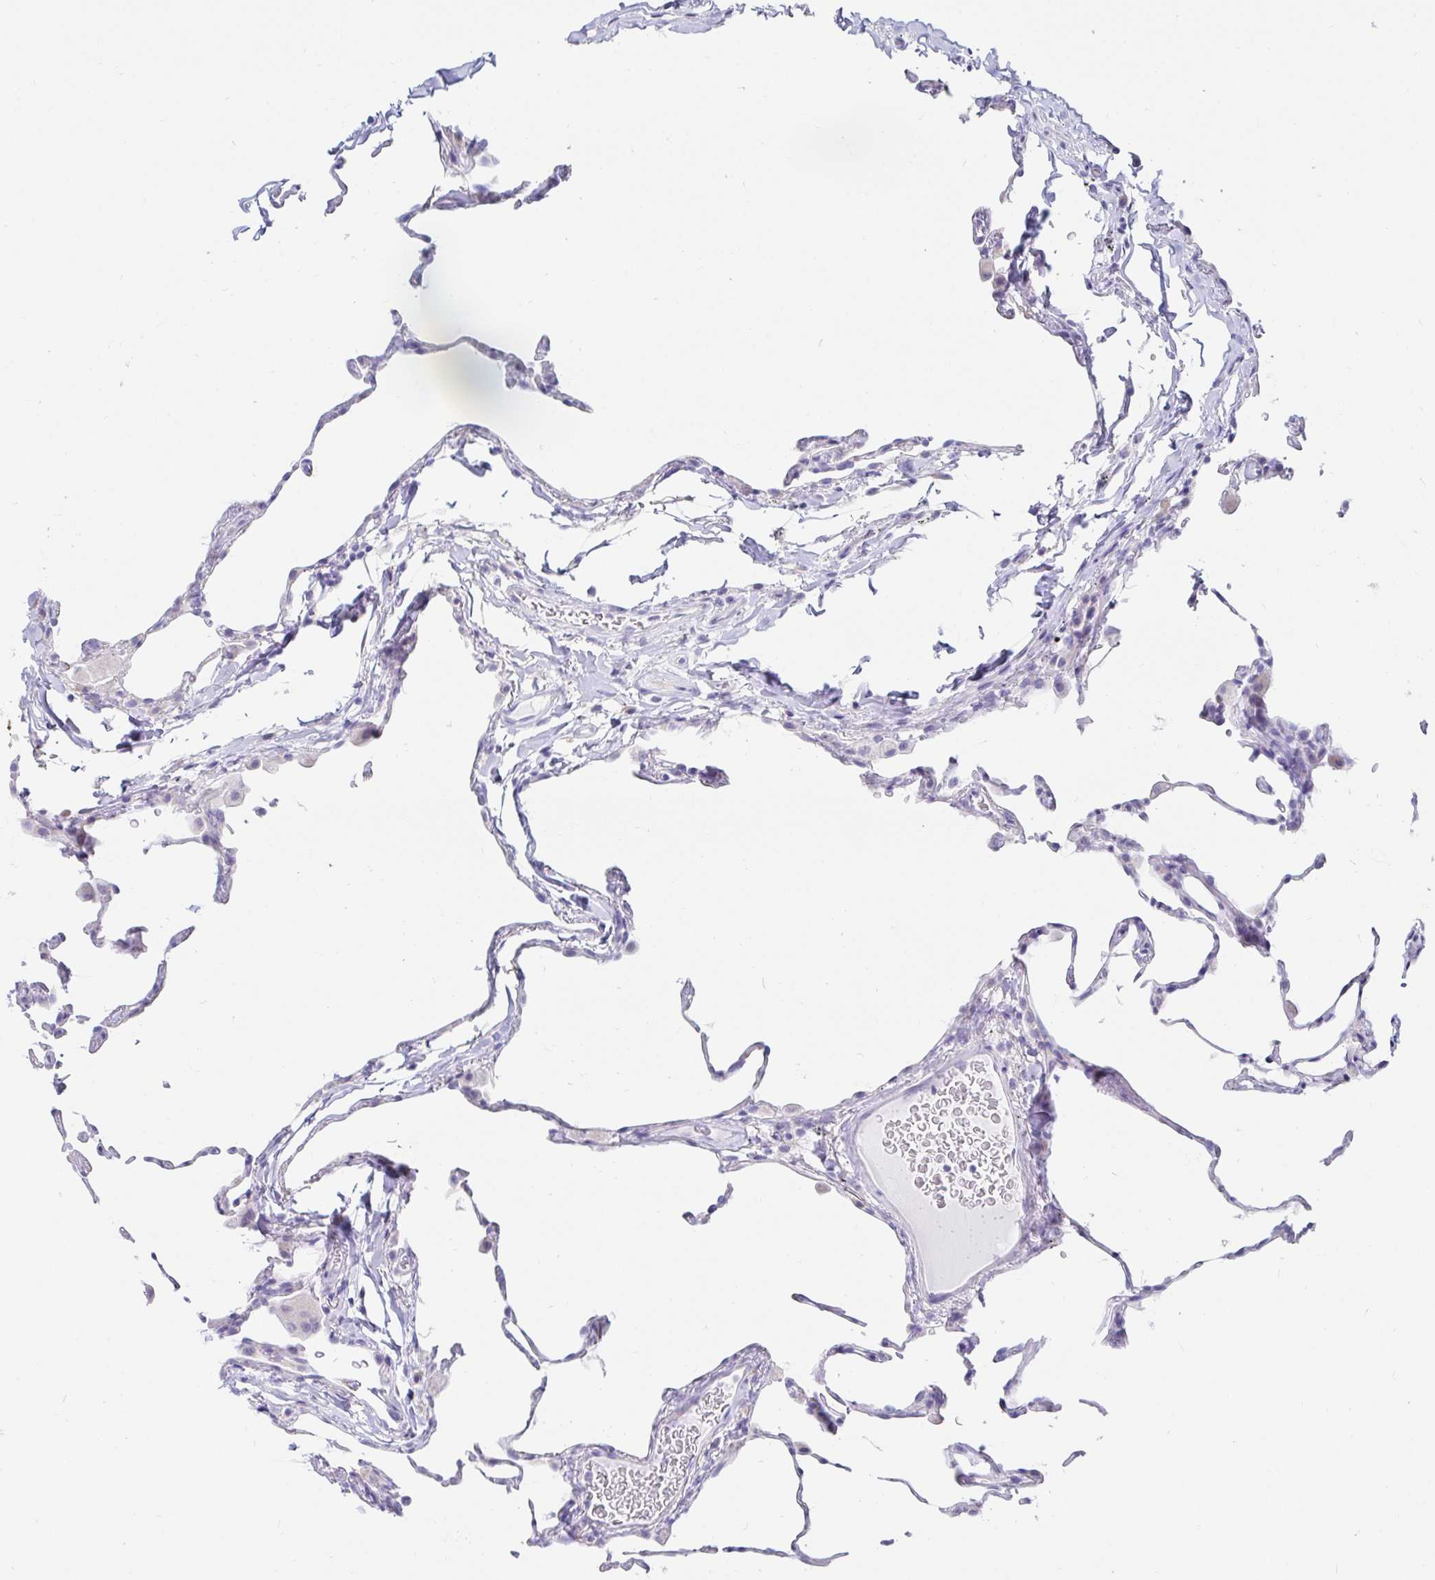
{"staining": {"intensity": "negative", "quantity": "none", "location": "none"}, "tissue": "lung", "cell_type": "Alveolar cells", "image_type": "normal", "snomed": [{"axis": "morphology", "description": "Normal tissue, NOS"}, {"axis": "topography", "description": "Lung"}], "caption": "This is an immunohistochemistry photomicrograph of benign lung. There is no positivity in alveolar cells.", "gene": "C4orf17", "patient": {"sex": "female", "age": 57}}